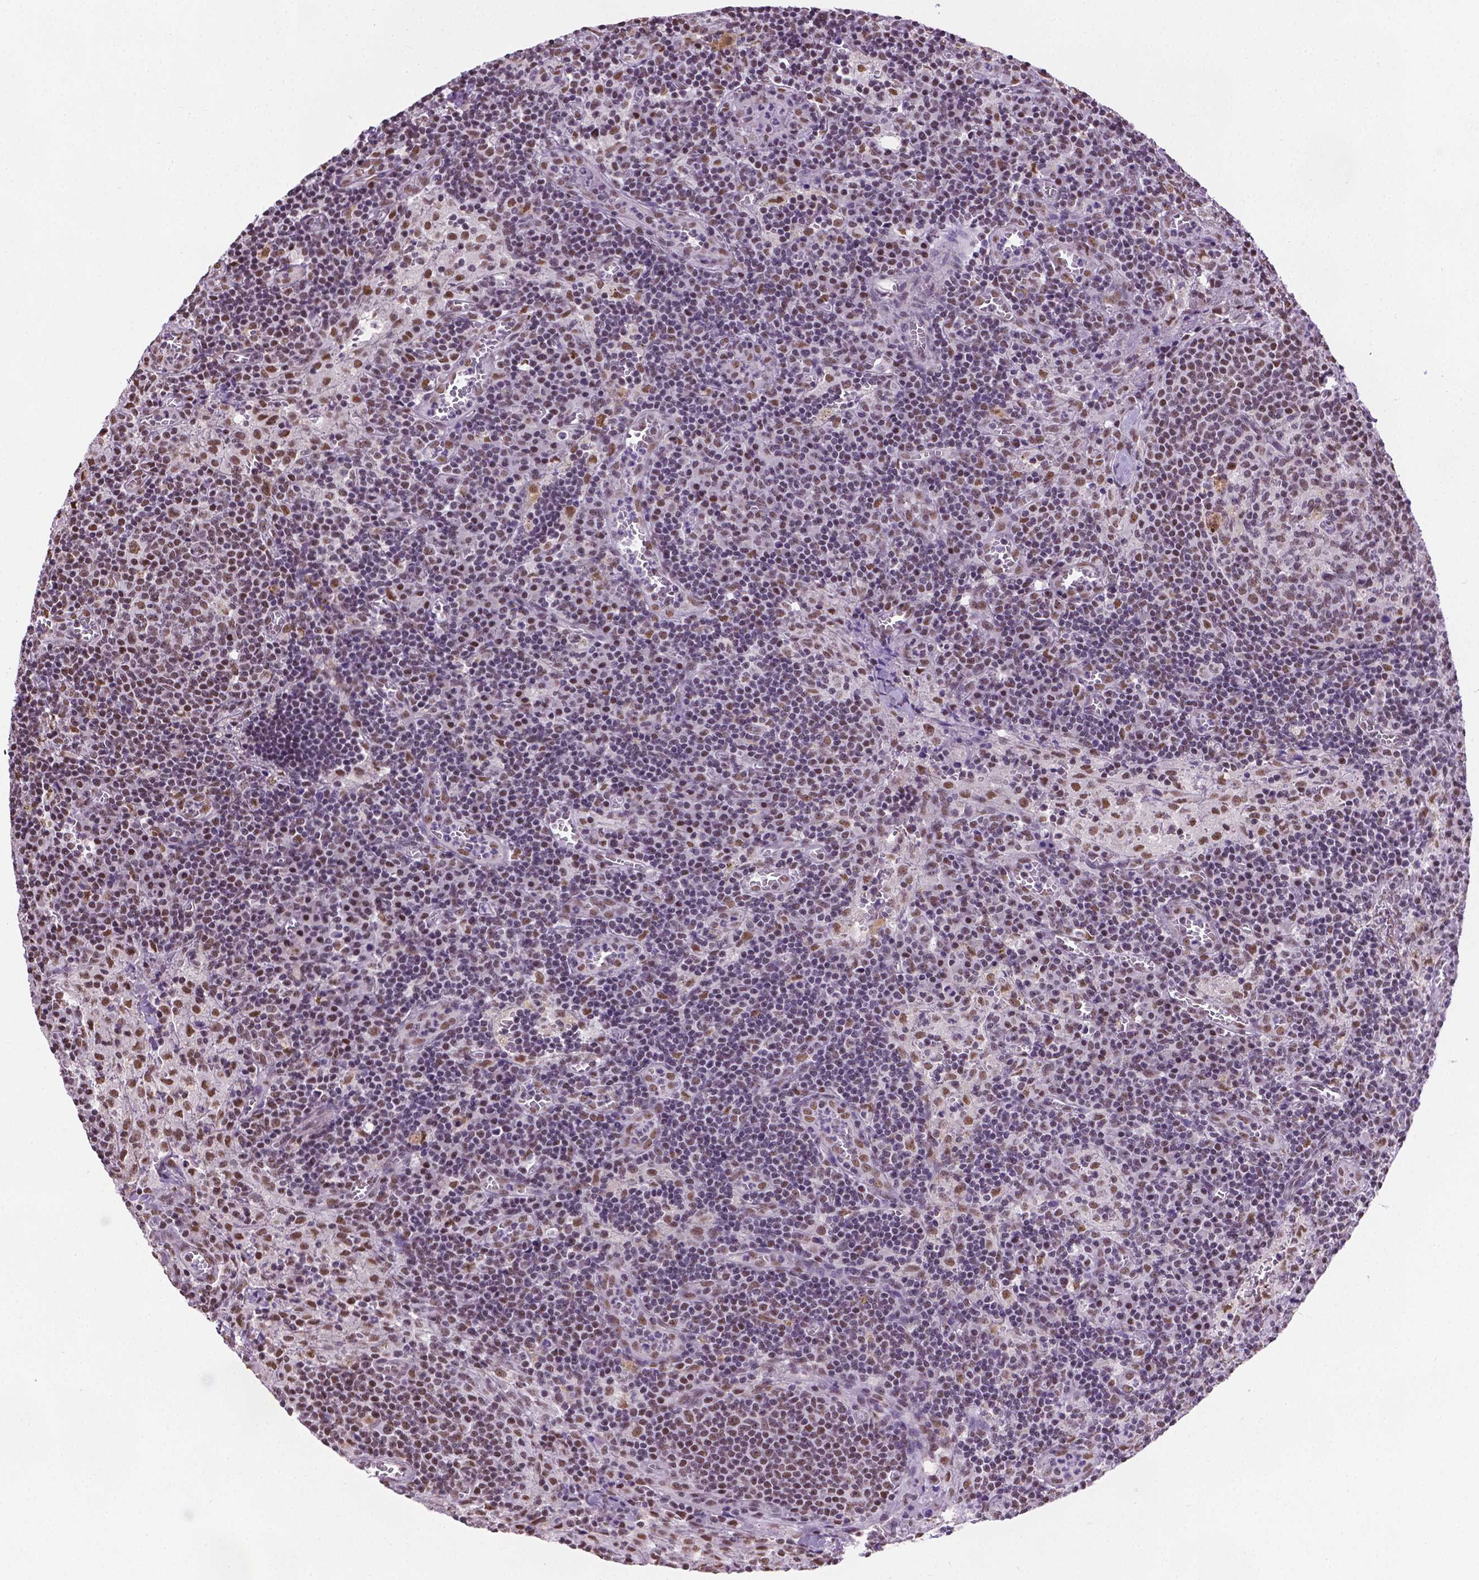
{"staining": {"intensity": "weak", "quantity": "<25%", "location": "nuclear"}, "tissue": "lymph node", "cell_type": "Germinal center cells", "image_type": "normal", "snomed": [{"axis": "morphology", "description": "Normal tissue, NOS"}, {"axis": "topography", "description": "Lymph node"}], "caption": "Micrograph shows no significant protein expression in germinal center cells of benign lymph node.", "gene": "ABI2", "patient": {"sex": "male", "age": 62}}